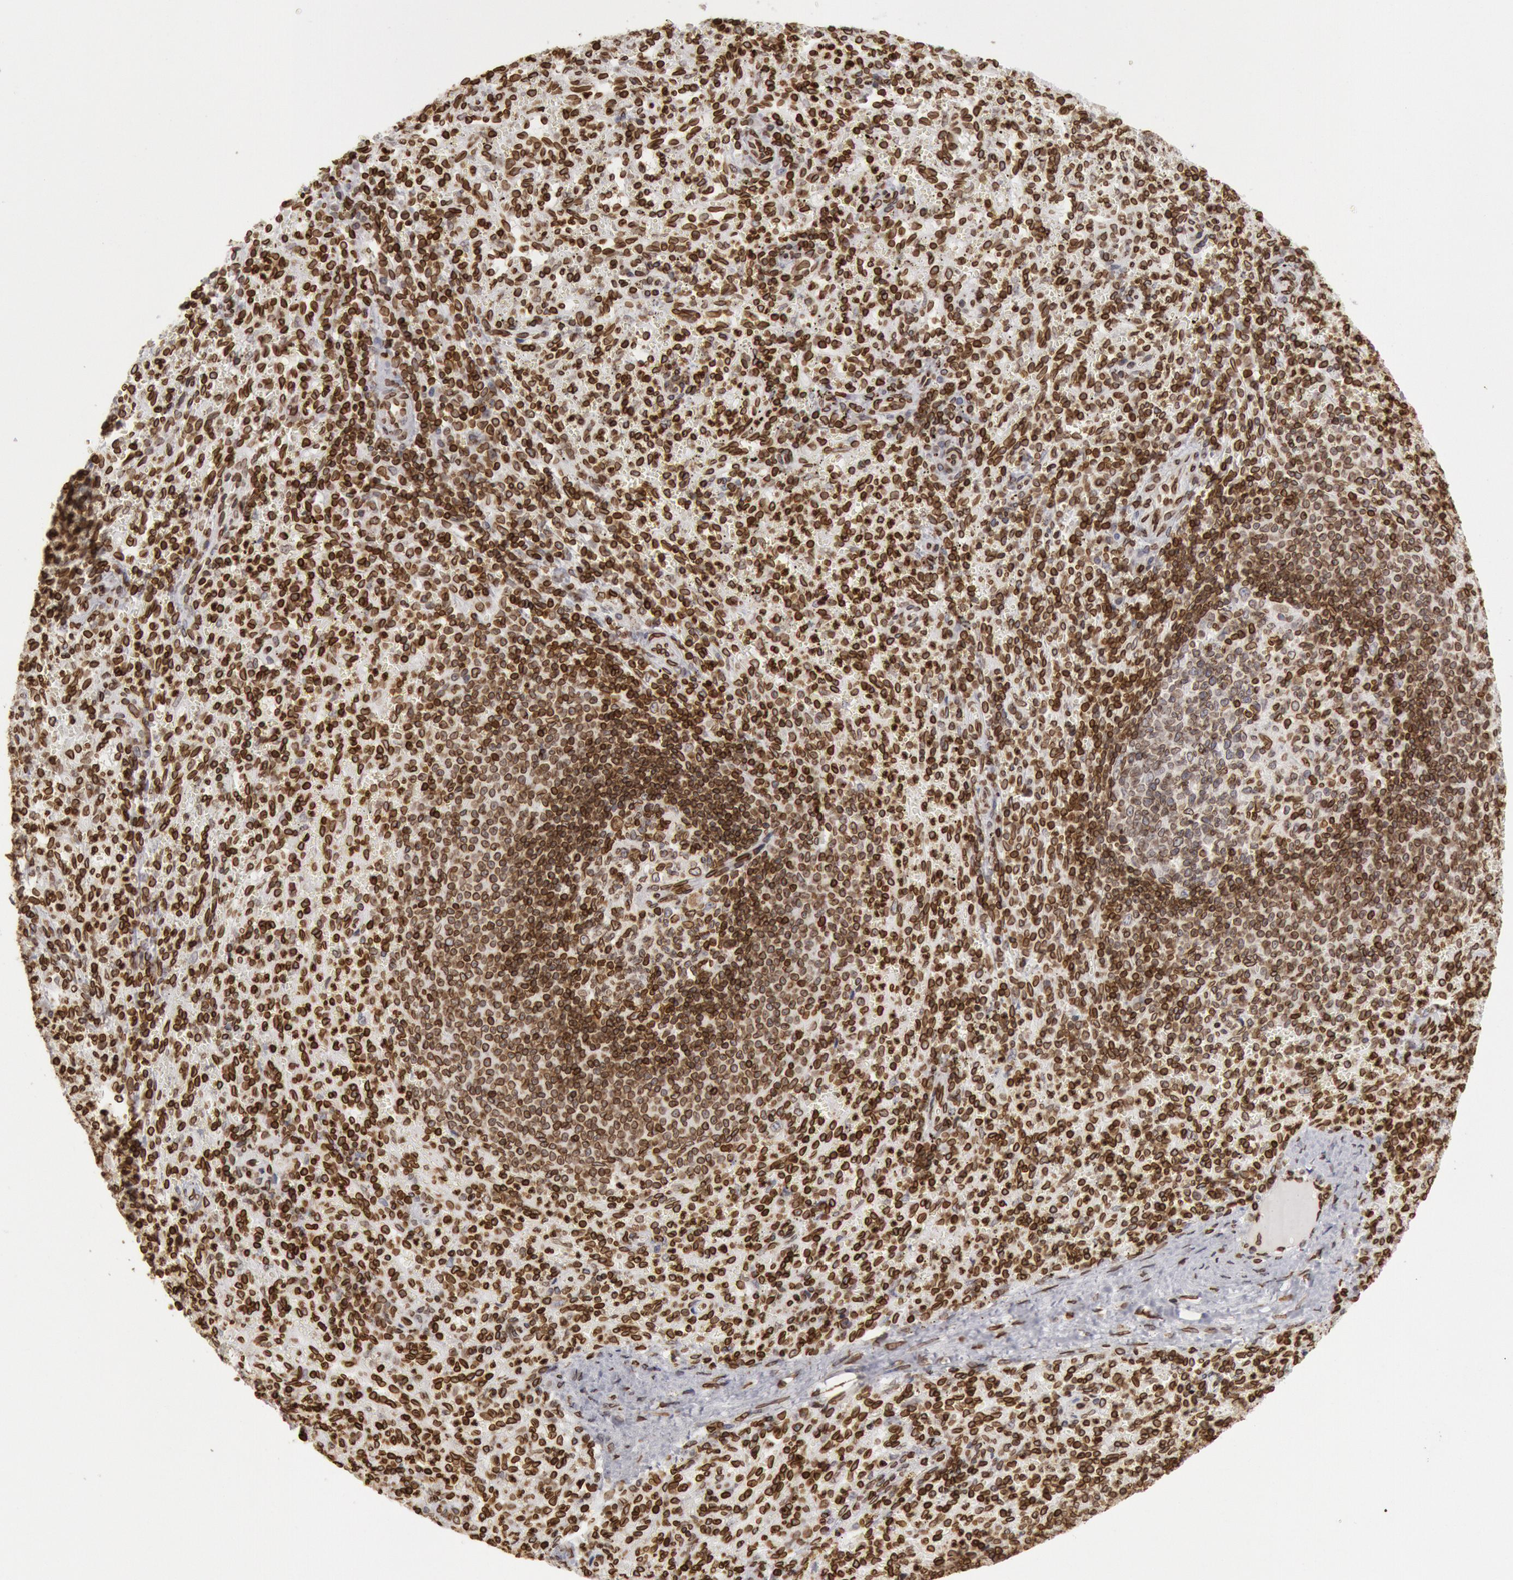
{"staining": {"intensity": "strong", "quantity": ">75%", "location": "nuclear"}, "tissue": "spleen", "cell_type": "Cells in red pulp", "image_type": "normal", "snomed": [{"axis": "morphology", "description": "Normal tissue, NOS"}, {"axis": "topography", "description": "Spleen"}], "caption": "Immunohistochemistry micrograph of normal human spleen stained for a protein (brown), which reveals high levels of strong nuclear expression in about >75% of cells in red pulp.", "gene": "SUN2", "patient": {"sex": "female", "age": 10}}